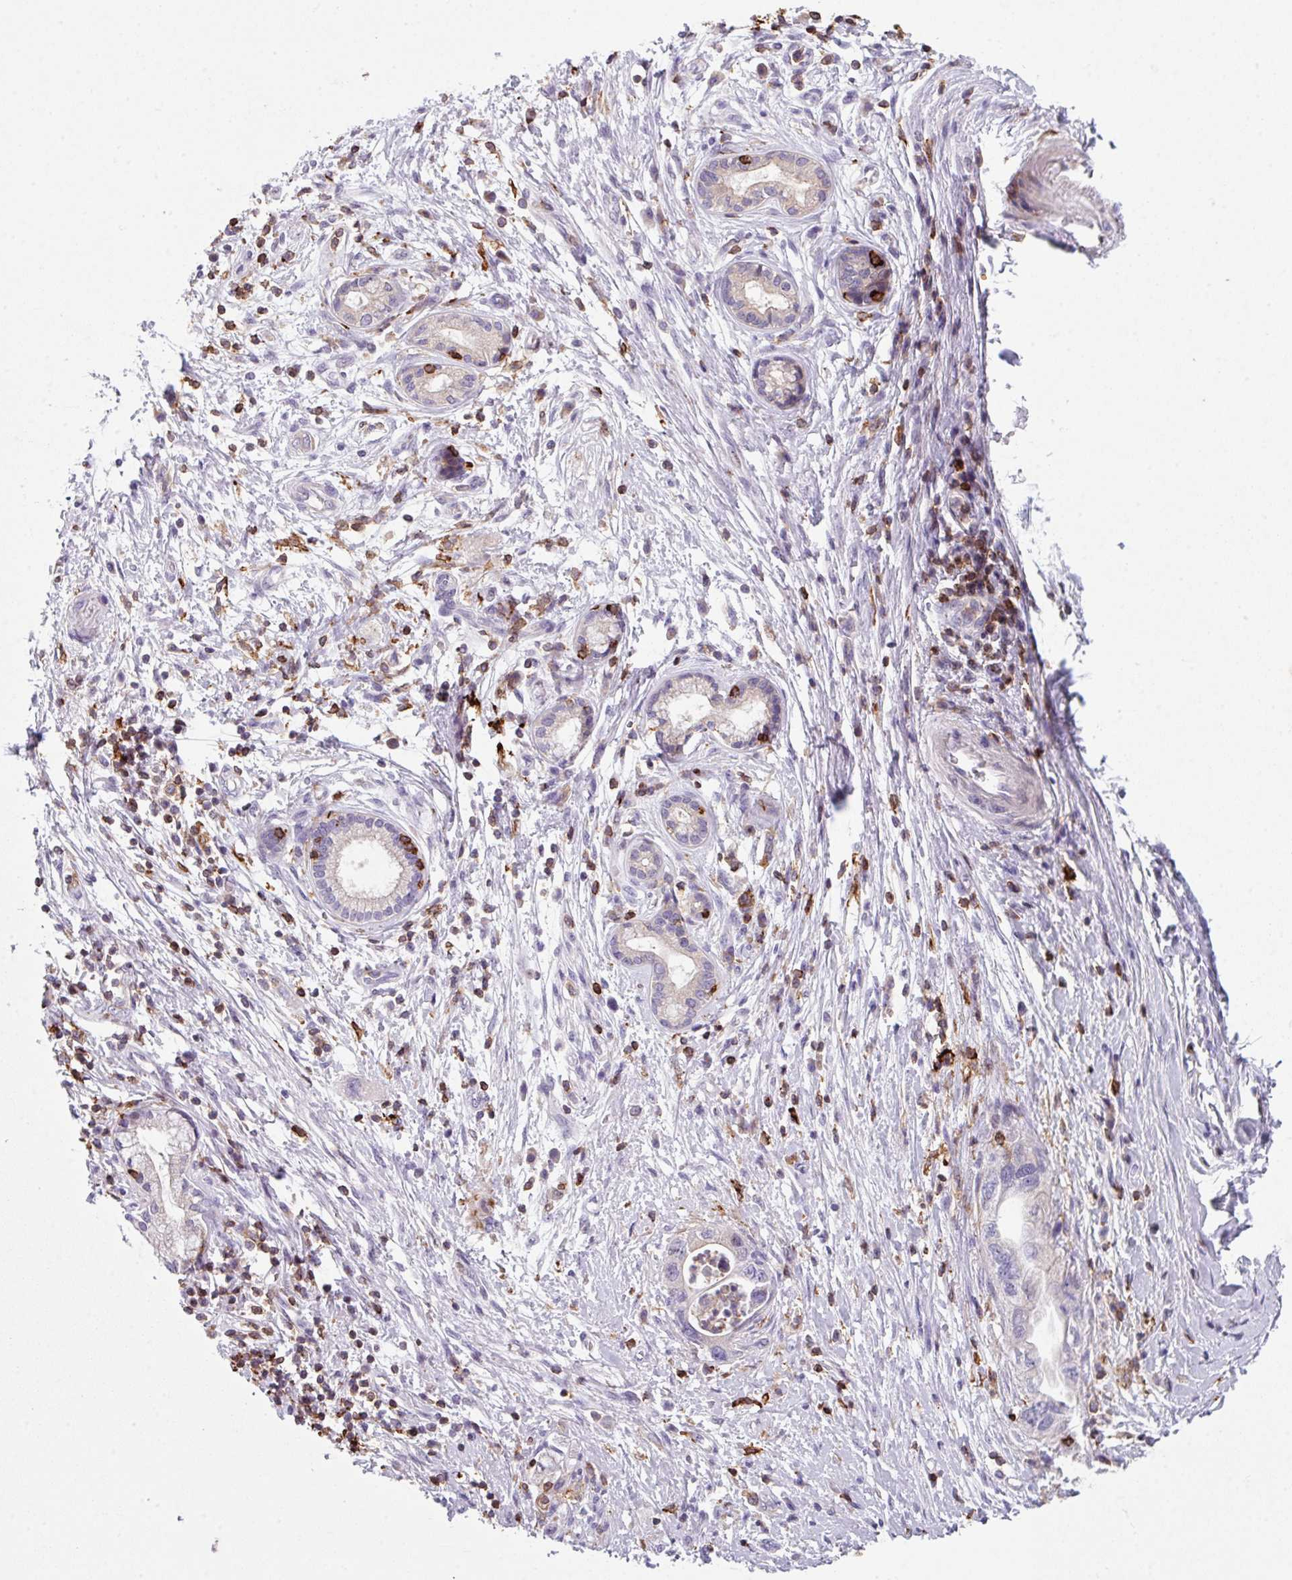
{"staining": {"intensity": "negative", "quantity": "none", "location": "none"}, "tissue": "pancreatic cancer", "cell_type": "Tumor cells", "image_type": "cancer", "snomed": [{"axis": "morphology", "description": "Adenocarcinoma, NOS"}, {"axis": "topography", "description": "Pancreas"}], "caption": "This is a histopathology image of immunohistochemistry (IHC) staining of pancreatic cancer (adenocarcinoma), which shows no expression in tumor cells. Nuclei are stained in blue.", "gene": "NEDD9", "patient": {"sex": "female", "age": 73}}